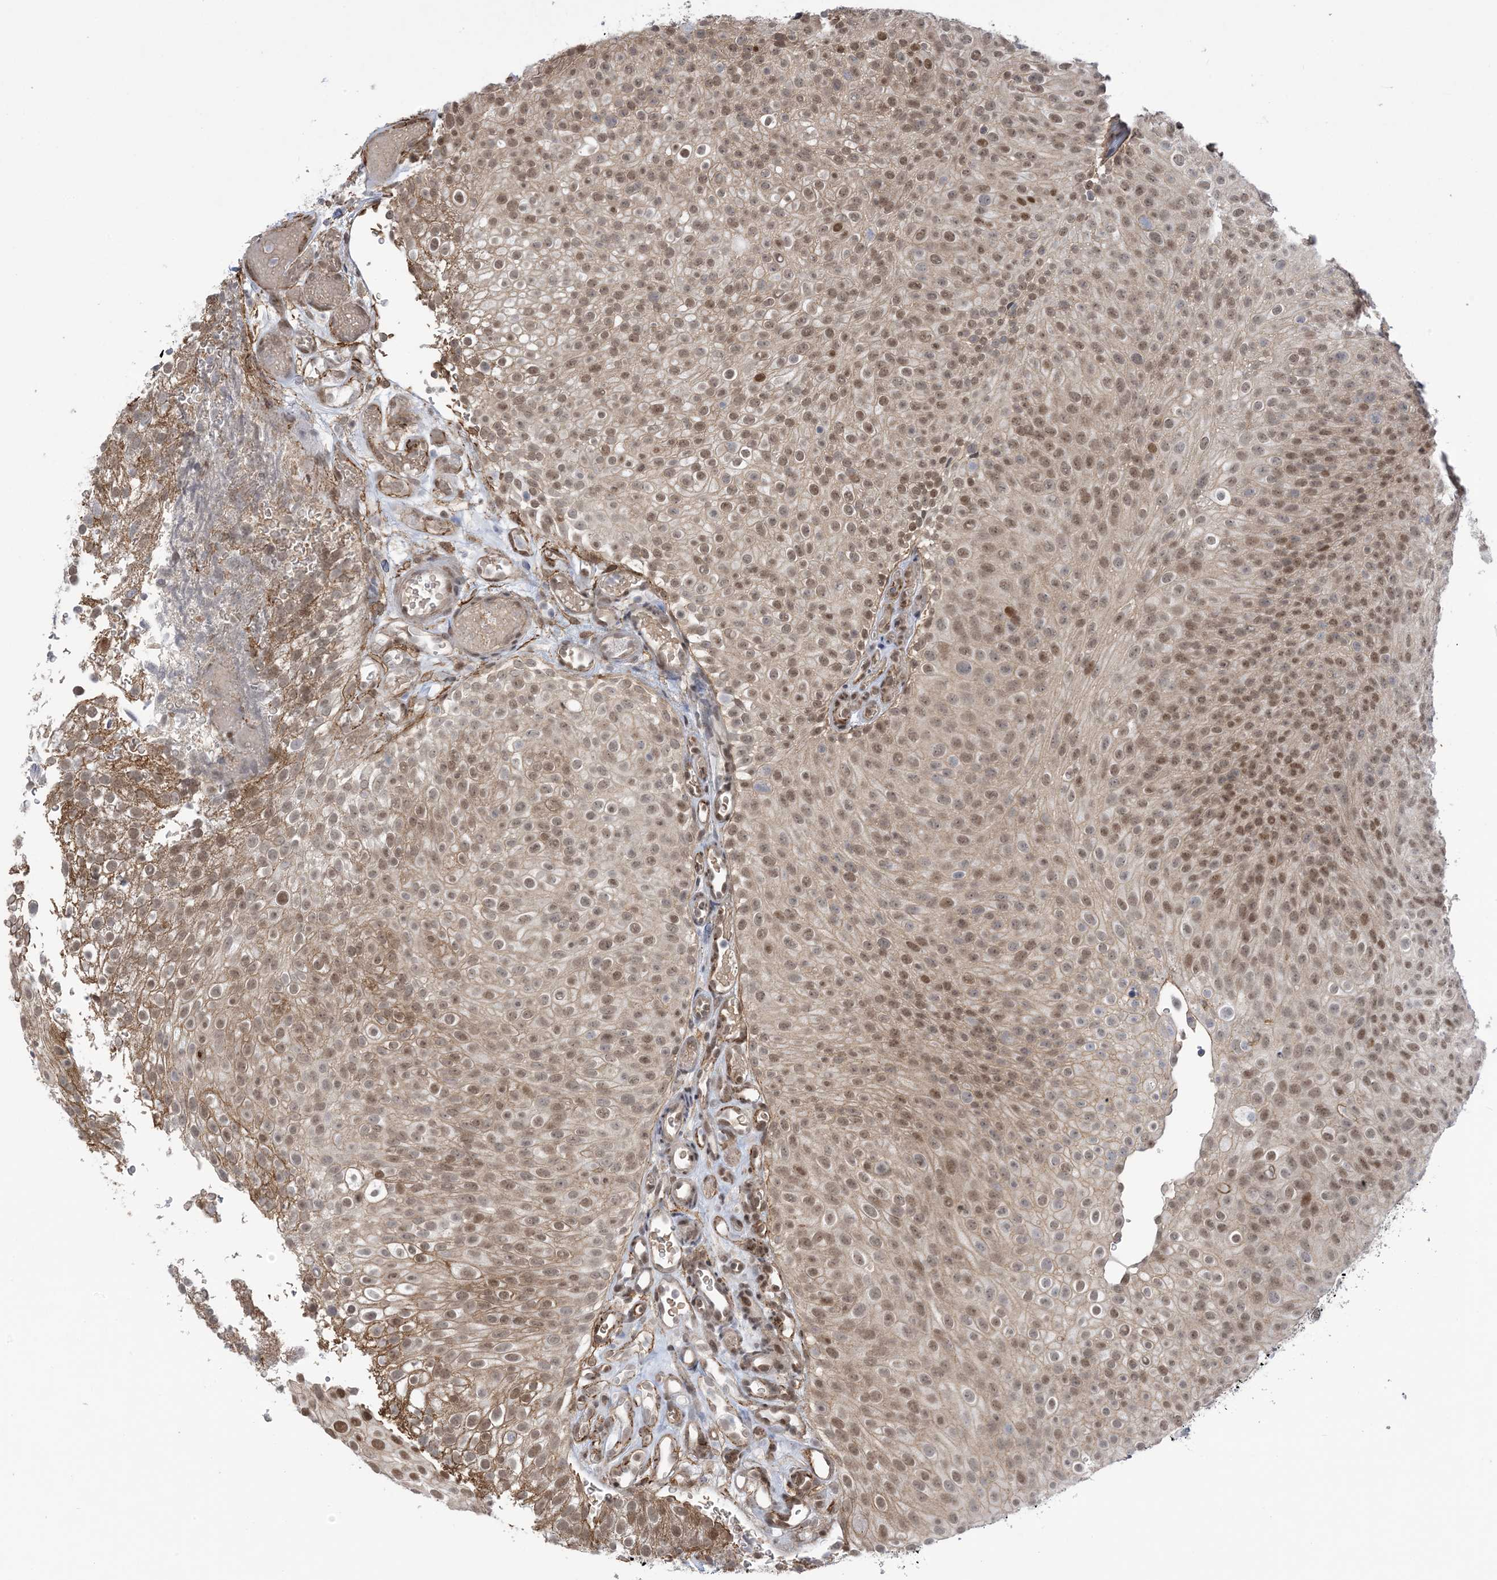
{"staining": {"intensity": "moderate", "quantity": ">75%", "location": "cytoplasmic/membranous,nuclear"}, "tissue": "urothelial cancer", "cell_type": "Tumor cells", "image_type": "cancer", "snomed": [{"axis": "morphology", "description": "Urothelial carcinoma, Low grade"}, {"axis": "topography", "description": "Urinary bladder"}], "caption": "Brown immunohistochemical staining in urothelial carcinoma (low-grade) reveals moderate cytoplasmic/membranous and nuclear expression in approximately >75% of tumor cells. Using DAB (brown) and hematoxylin (blue) stains, captured at high magnification using brightfield microscopy.", "gene": "ZNF8", "patient": {"sex": "male", "age": 78}}